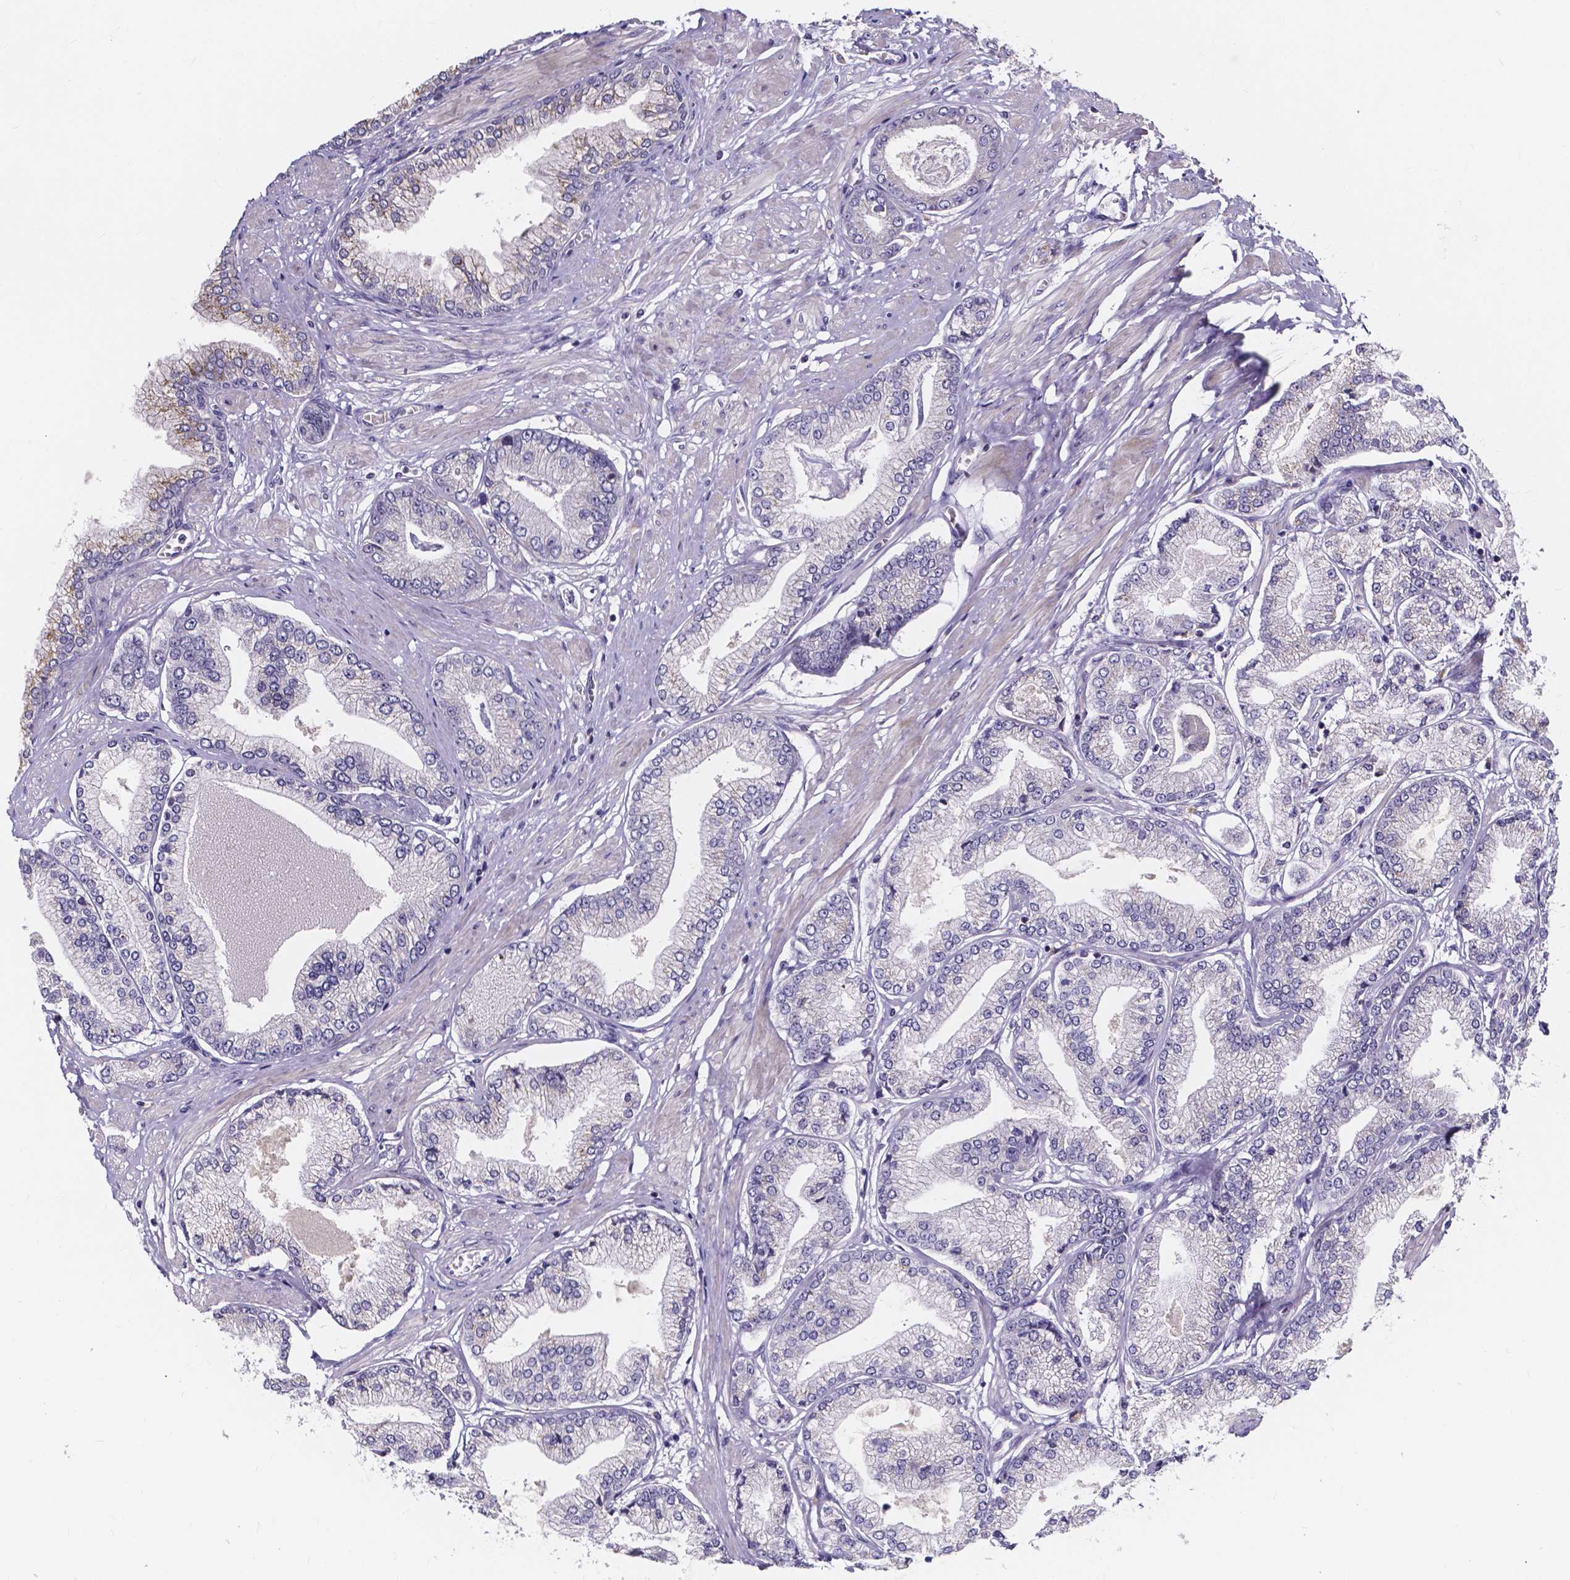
{"staining": {"intensity": "negative", "quantity": "none", "location": "none"}, "tissue": "prostate cancer", "cell_type": "Tumor cells", "image_type": "cancer", "snomed": [{"axis": "morphology", "description": "Adenocarcinoma, Low grade"}, {"axis": "topography", "description": "Prostate"}], "caption": "This is a histopathology image of immunohistochemistry staining of low-grade adenocarcinoma (prostate), which shows no staining in tumor cells. (Immunohistochemistry, brightfield microscopy, high magnification).", "gene": "THEMIS", "patient": {"sex": "male", "age": 55}}